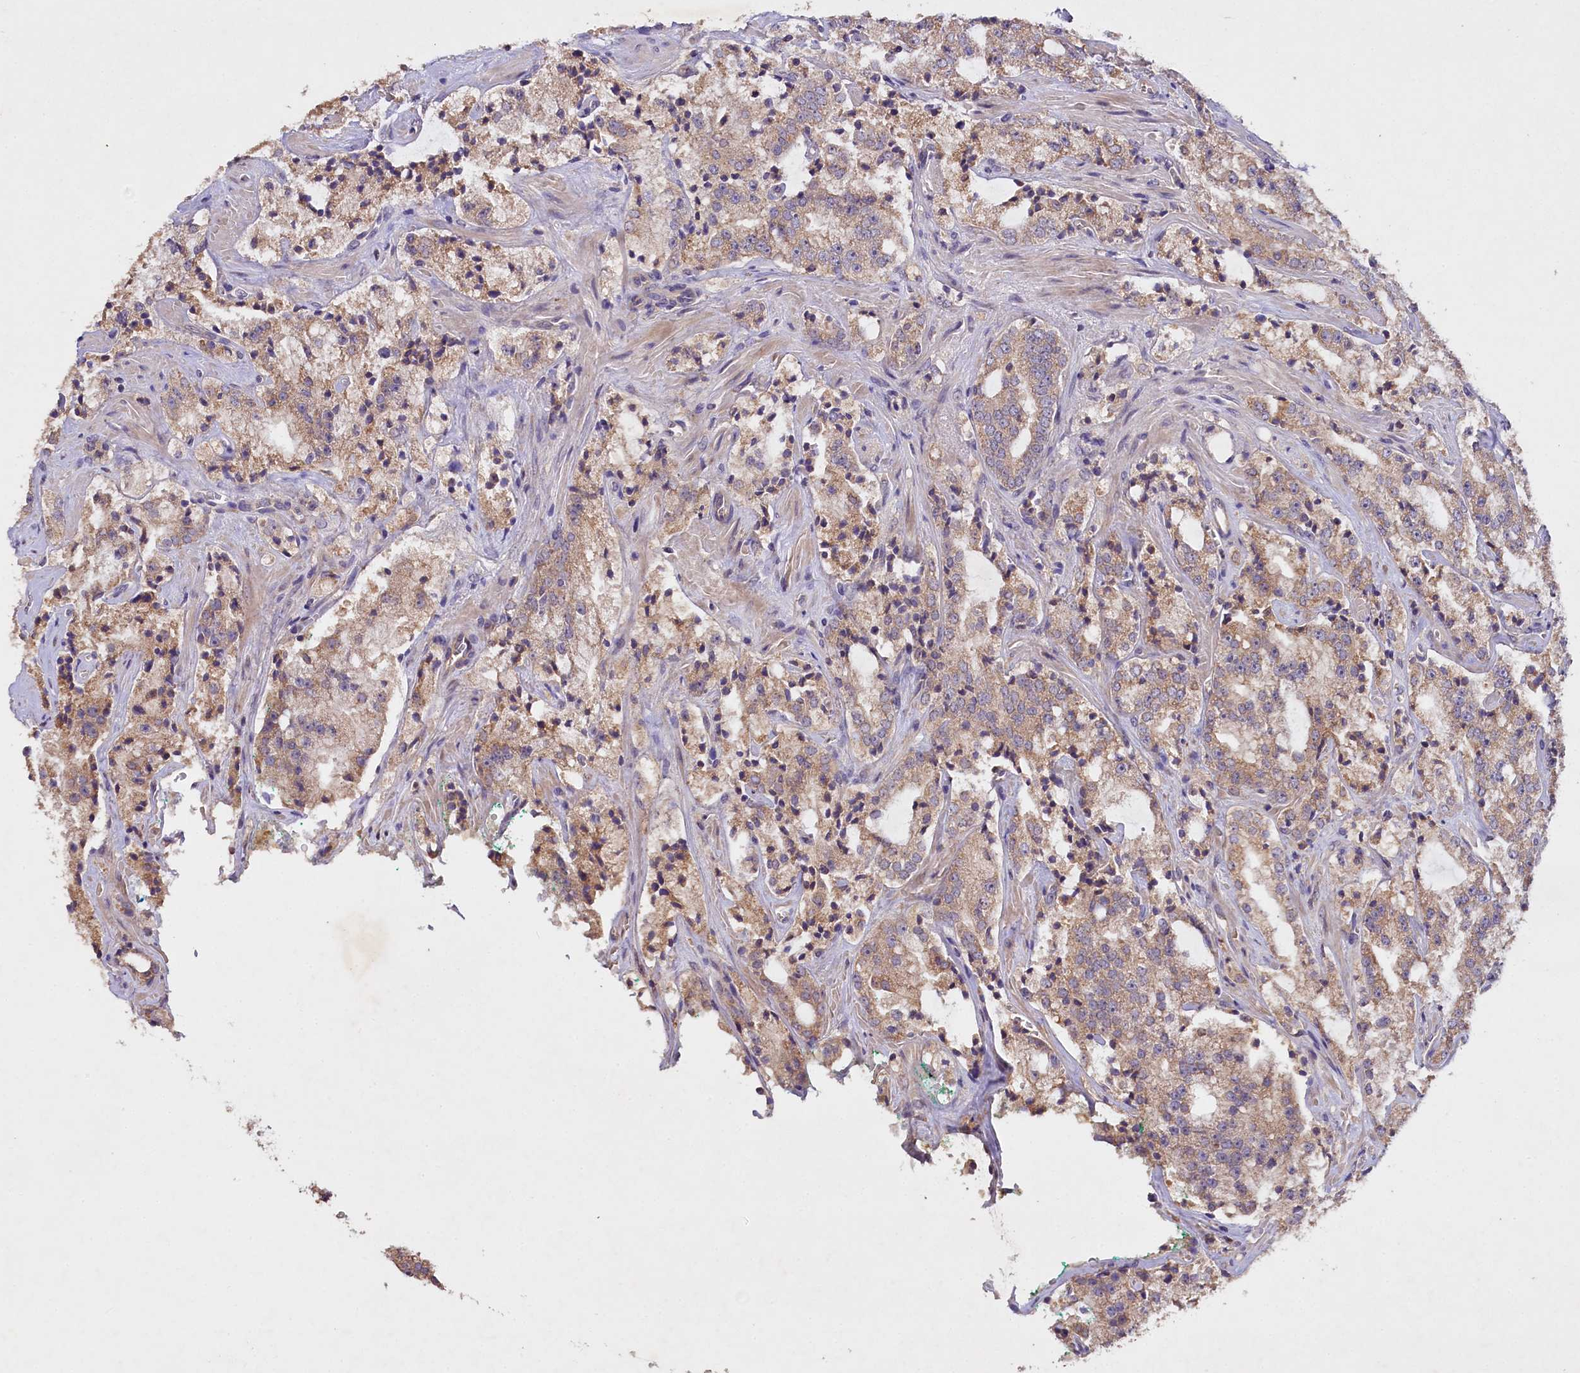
{"staining": {"intensity": "moderate", "quantity": ">75%", "location": "cytoplasmic/membranous"}, "tissue": "prostate cancer", "cell_type": "Tumor cells", "image_type": "cancer", "snomed": [{"axis": "morphology", "description": "Adenocarcinoma, High grade"}, {"axis": "topography", "description": "Prostate"}], "caption": "Protein staining of prostate cancer tissue demonstrates moderate cytoplasmic/membranous expression in approximately >75% of tumor cells. The protein of interest is stained brown, and the nuclei are stained in blue (DAB (3,3'-diaminobenzidine) IHC with brightfield microscopy, high magnification).", "gene": "ETFBKMT", "patient": {"sex": "male", "age": 64}}